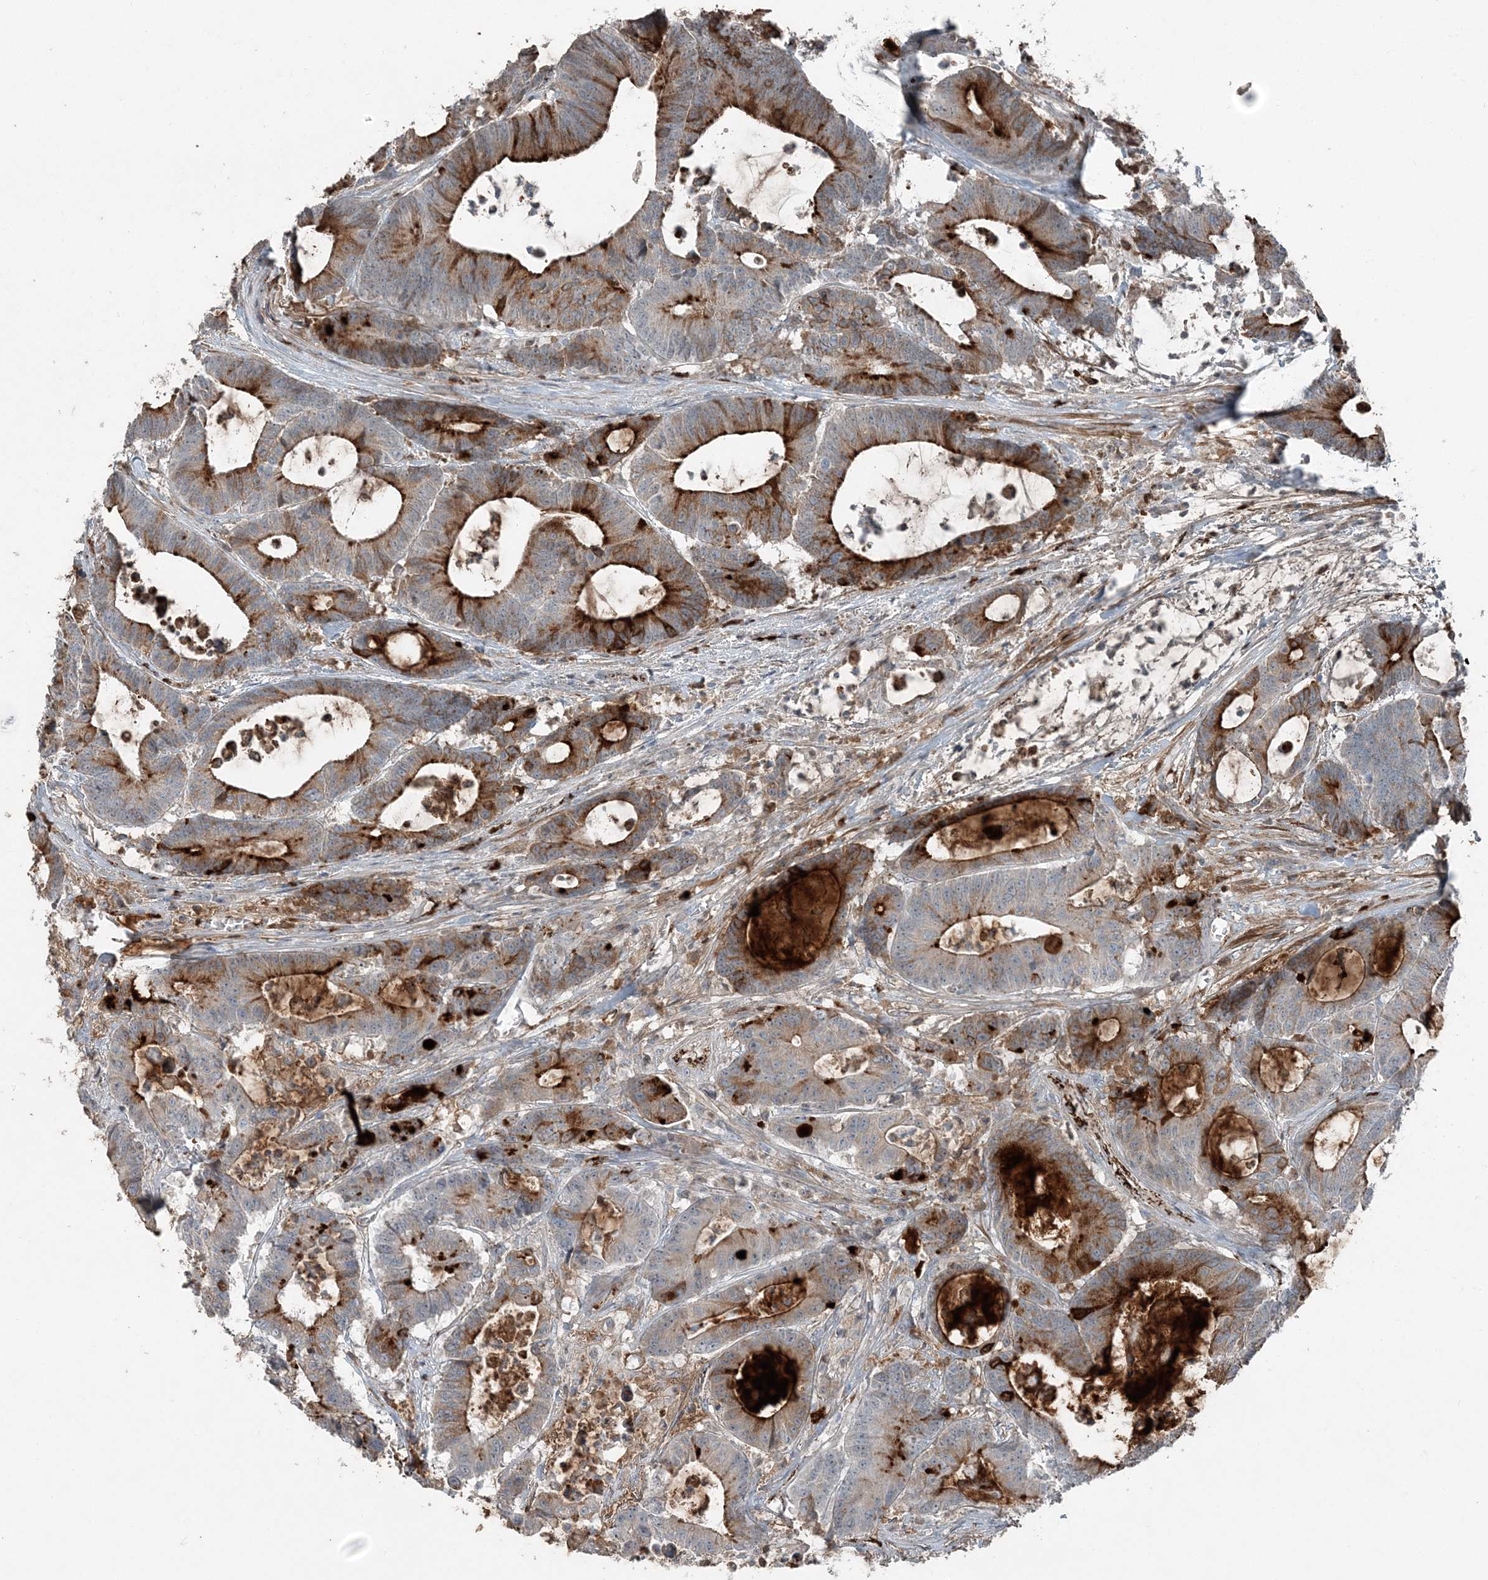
{"staining": {"intensity": "strong", "quantity": "25%-75%", "location": "cytoplasmic/membranous"}, "tissue": "colorectal cancer", "cell_type": "Tumor cells", "image_type": "cancer", "snomed": [{"axis": "morphology", "description": "Adenocarcinoma, NOS"}, {"axis": "topography", "description": "Colon"}], "caption": "This is a histology image of immunohistochemistry staining of colorectal cancer (adenocarcinoma), which shows strong expression in the cytoplasmic/membranous of tumor cells.", "gene": "ELOVL7", "patient": {"sex": "female", "age": 84}}